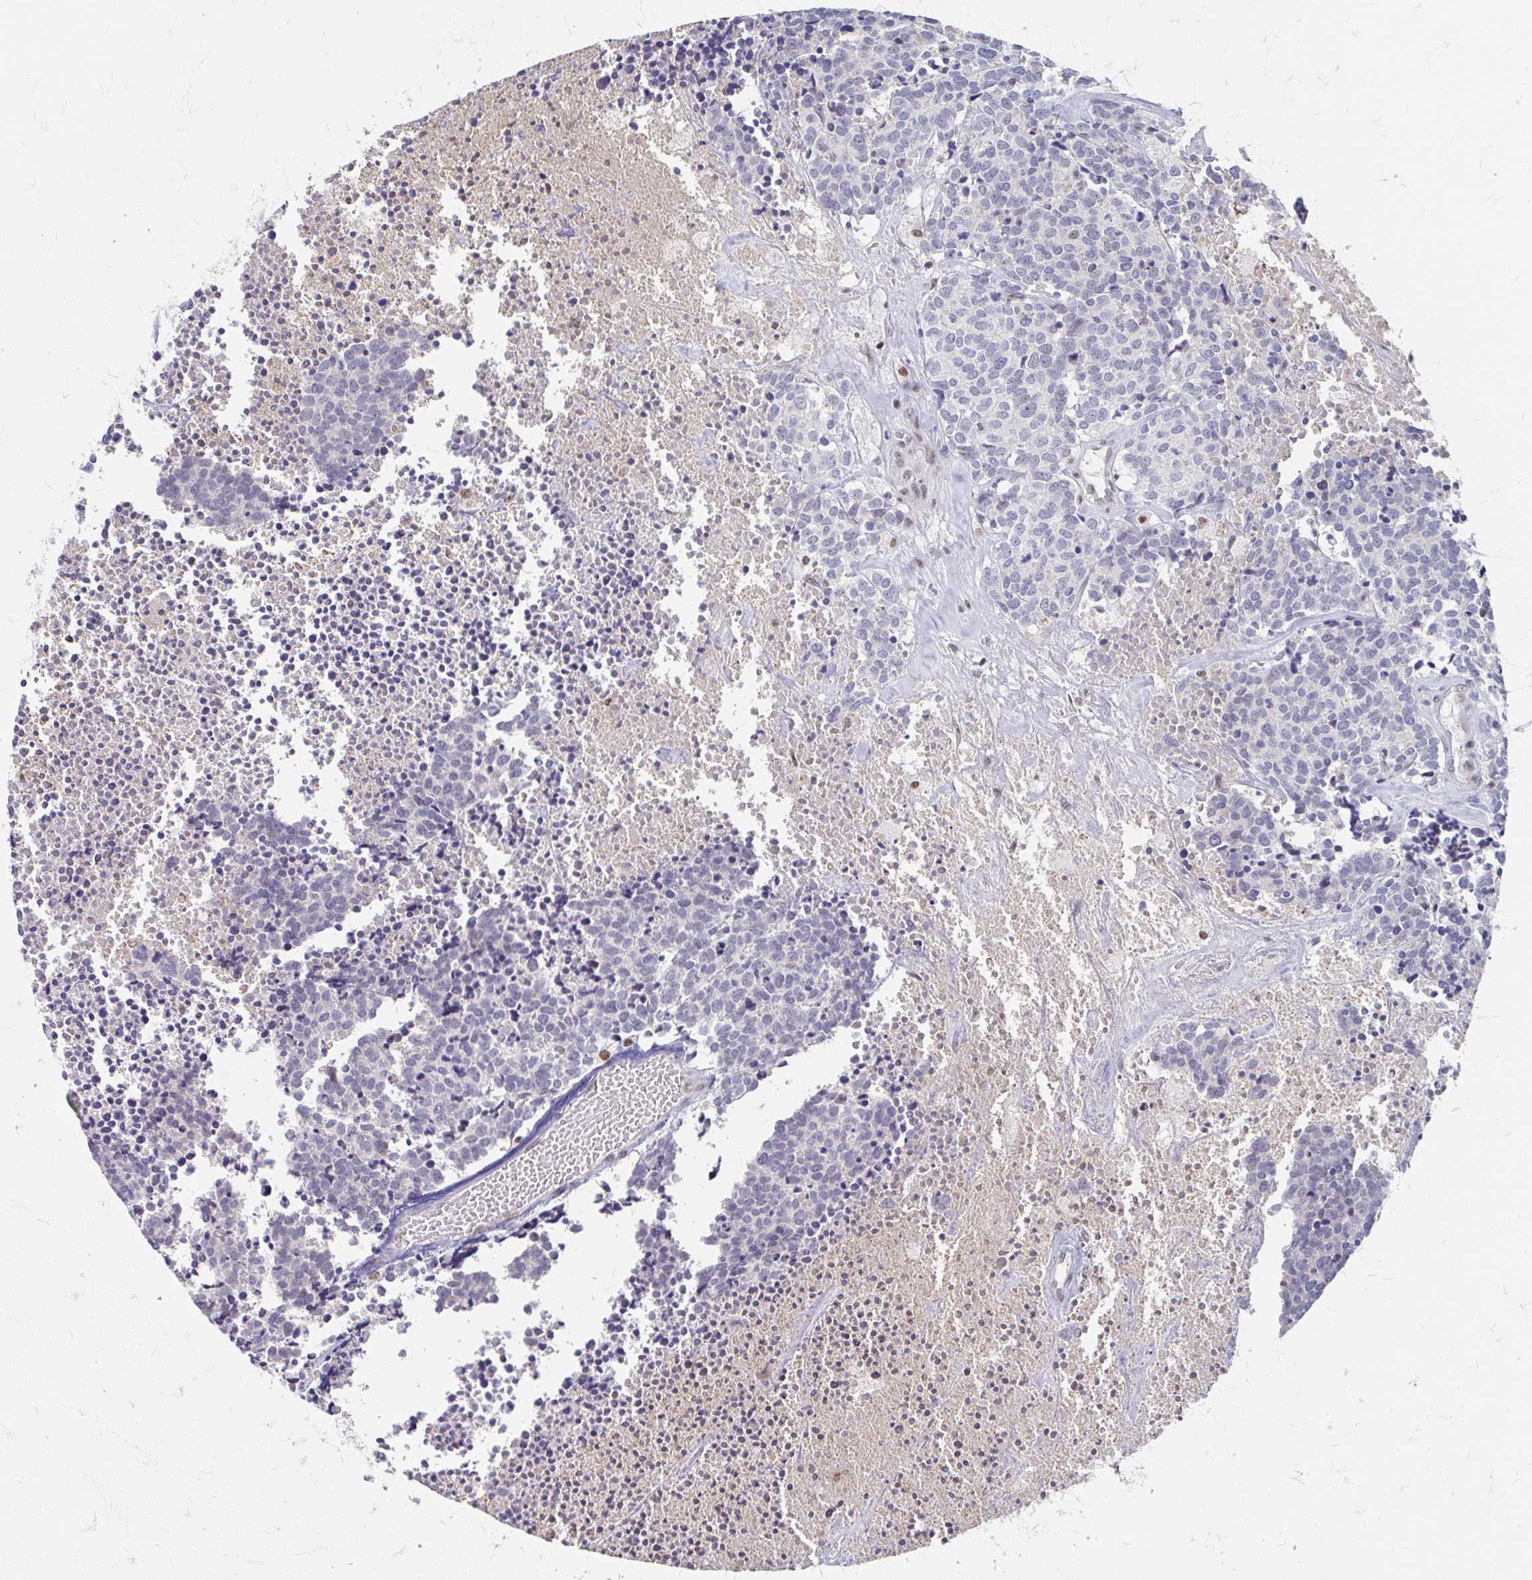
{"staining": {"intensity": "negative", "quantity": "none", "location": "none"}, "tissue": "carcinoid", "cell_type": "Tumor cells", "image_type": "cancer", "snomed": [{"axis": "morphology", "description": "Carcinoid, malignant, NOS"}, {"axis": "topography", "description": "Skin"}], "caption": "An IHC micrograph of carcinoid is shown. There is no staining in tumor cells of carcinoid. (Brightfield microscopy of DAB (3,3'-diaminobenzidine) IHC at high magnification).", "gene": "GTF2H1", "patient": {"sex": "female", "age": 79}}